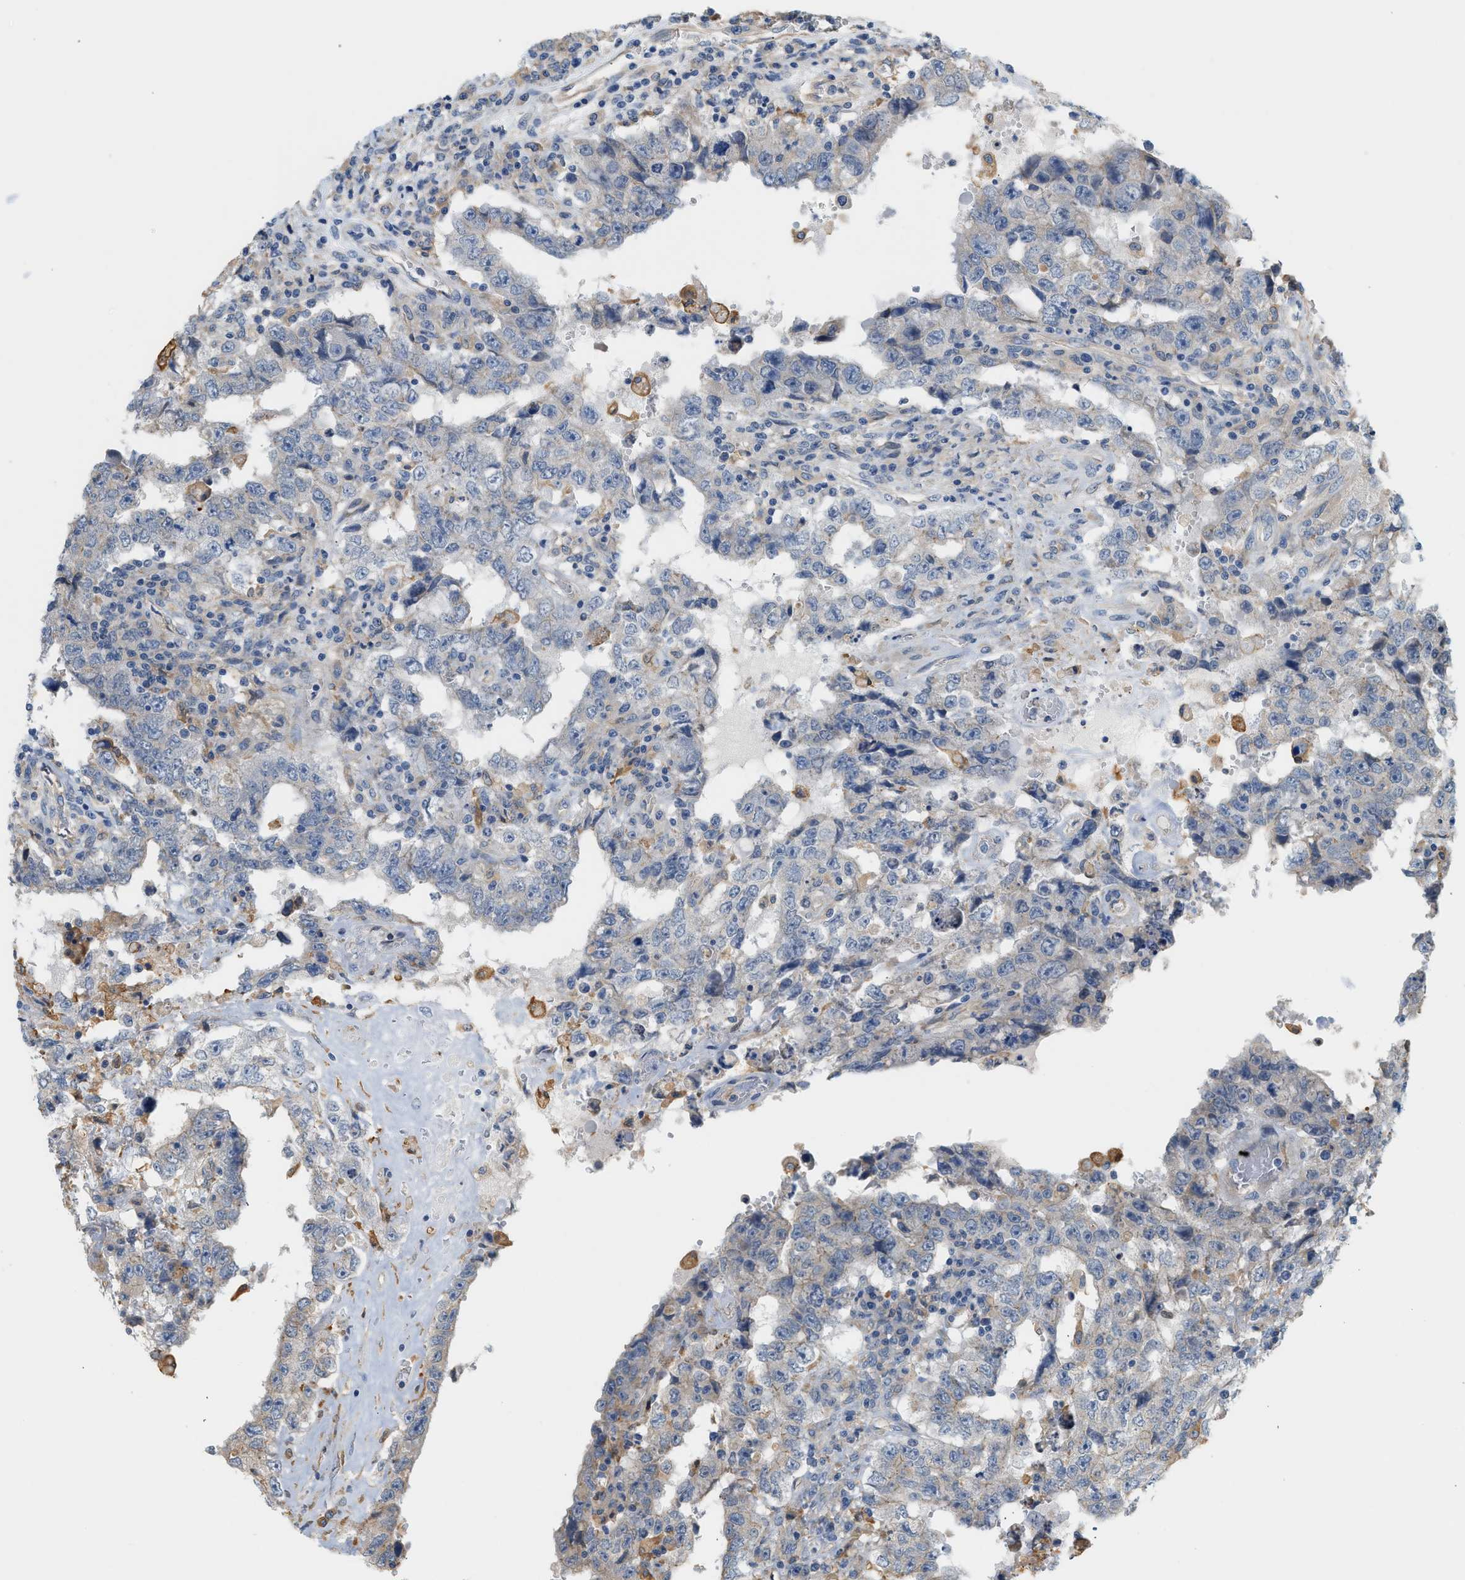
{"staining": {"intensity": "negative", "quantity": "none", "location": "none"}, "tissue": "testis cancer", "cell_type": "Tumor cells", "image_type": "cancer", "snomed": [{"axis": "morphology", "description": "Carcinoma, Embryonal, NOS"}, {"axis": "topography", "description": "Testis"}], "caption": "The photomicrograph displays no staining of tumor cells in testis cancer.", "gene": "CTXN1", "patient": {"sex": "male", "age": 26}}